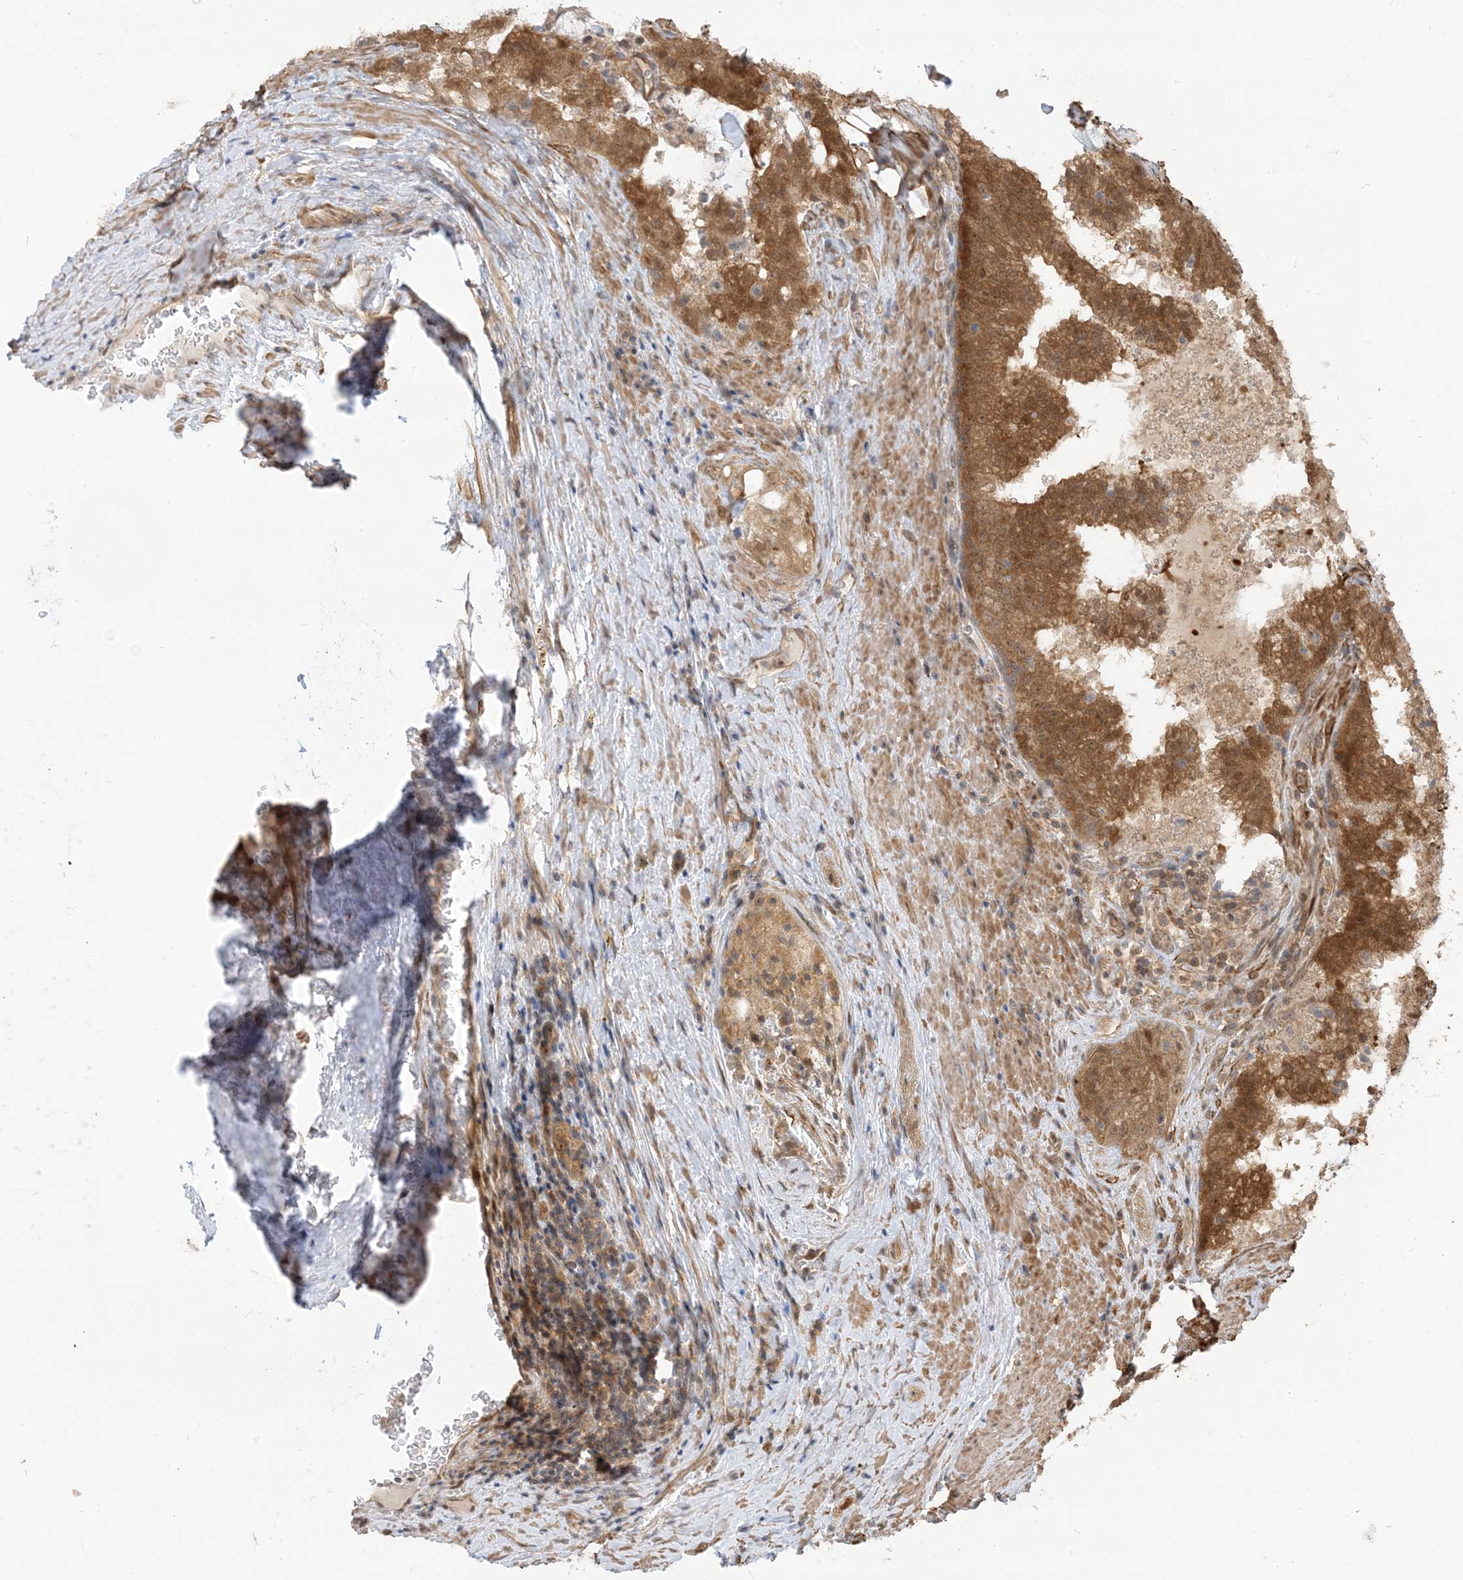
{"staining": {"intensity": "moderate", "quantity": ">75%", "location": "cytoplasmic/membranous"}, "tissue": "prostate cancer", "cell_type": "Tumor cells", "image_type": "cancer", "snomed": [{"axis": "morphology", "description": "Adenocarcinoma, High grade"}, {"axis": "topography", "description": "Prostate"}], "caption": "Protein staining of prostate adenocarcinoma (high-grade) tissue demonstrates moderate cytoplasmic/membranous staining in about >75% of tumor cells.", "gene": "TBCC", "patient": {"sex": "male", "age": 68}}